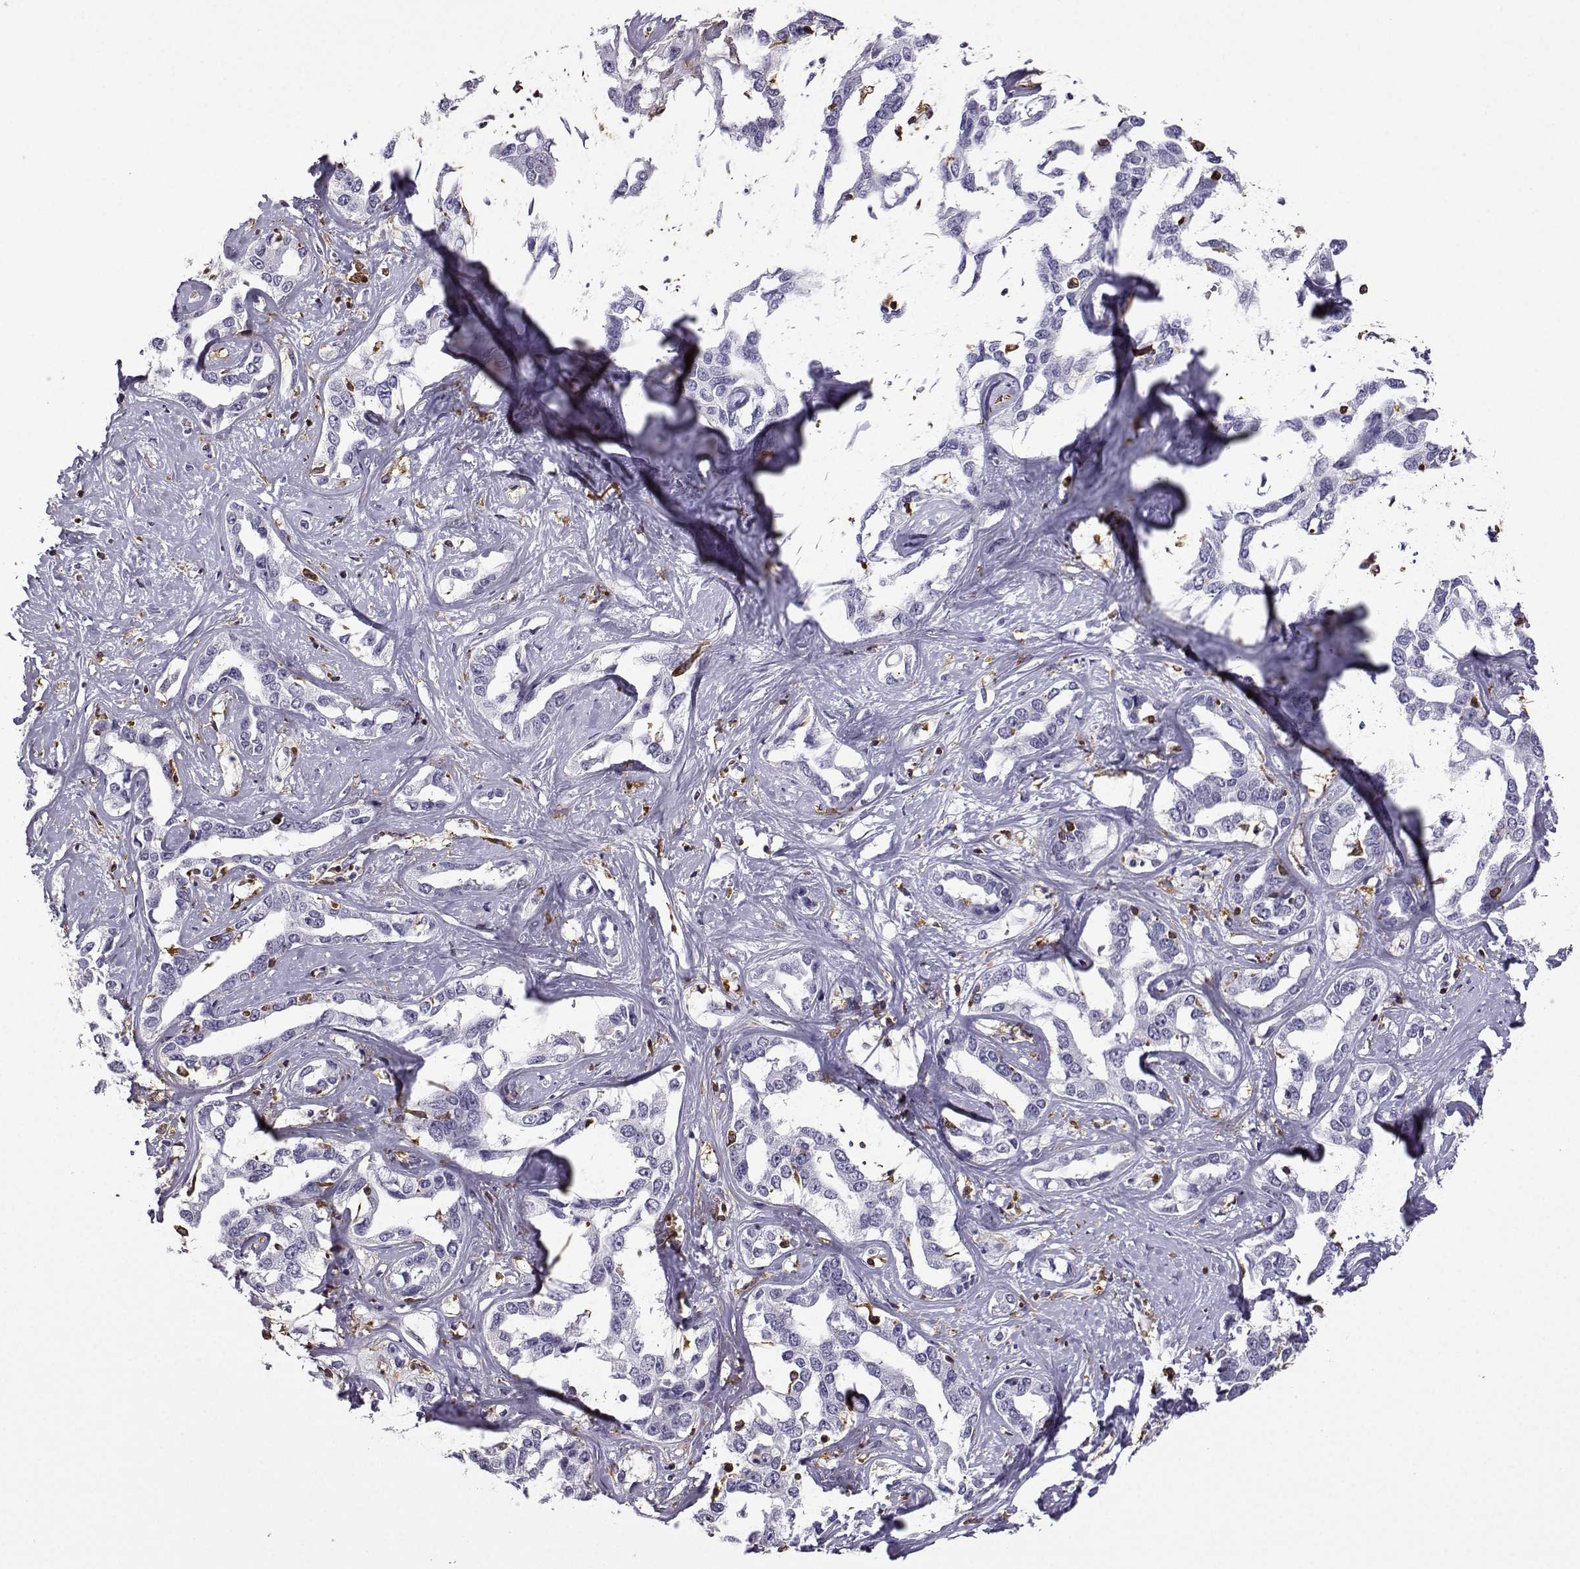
{"staining": {"intensity": "negative", "quantity": "none", "location": "none"}, "tissue": "liver cancer", "cell_type": "Tumor cells", "image_type": "cancer", "snomed": [{"axis": "morphology", "description": "Cholangiocarcinoma"}, {"axis": "topography", "description": "Liver"}], "caption": "Histopathology image shows no protein expression in tumor cells of liver cholangiocarcinoma tissue. (DAB immunohistochemistry visualized using brightfield microscopy, high magnification).", "gene": "DOCK10", "patient": {"sex": "male", "age": 59}}